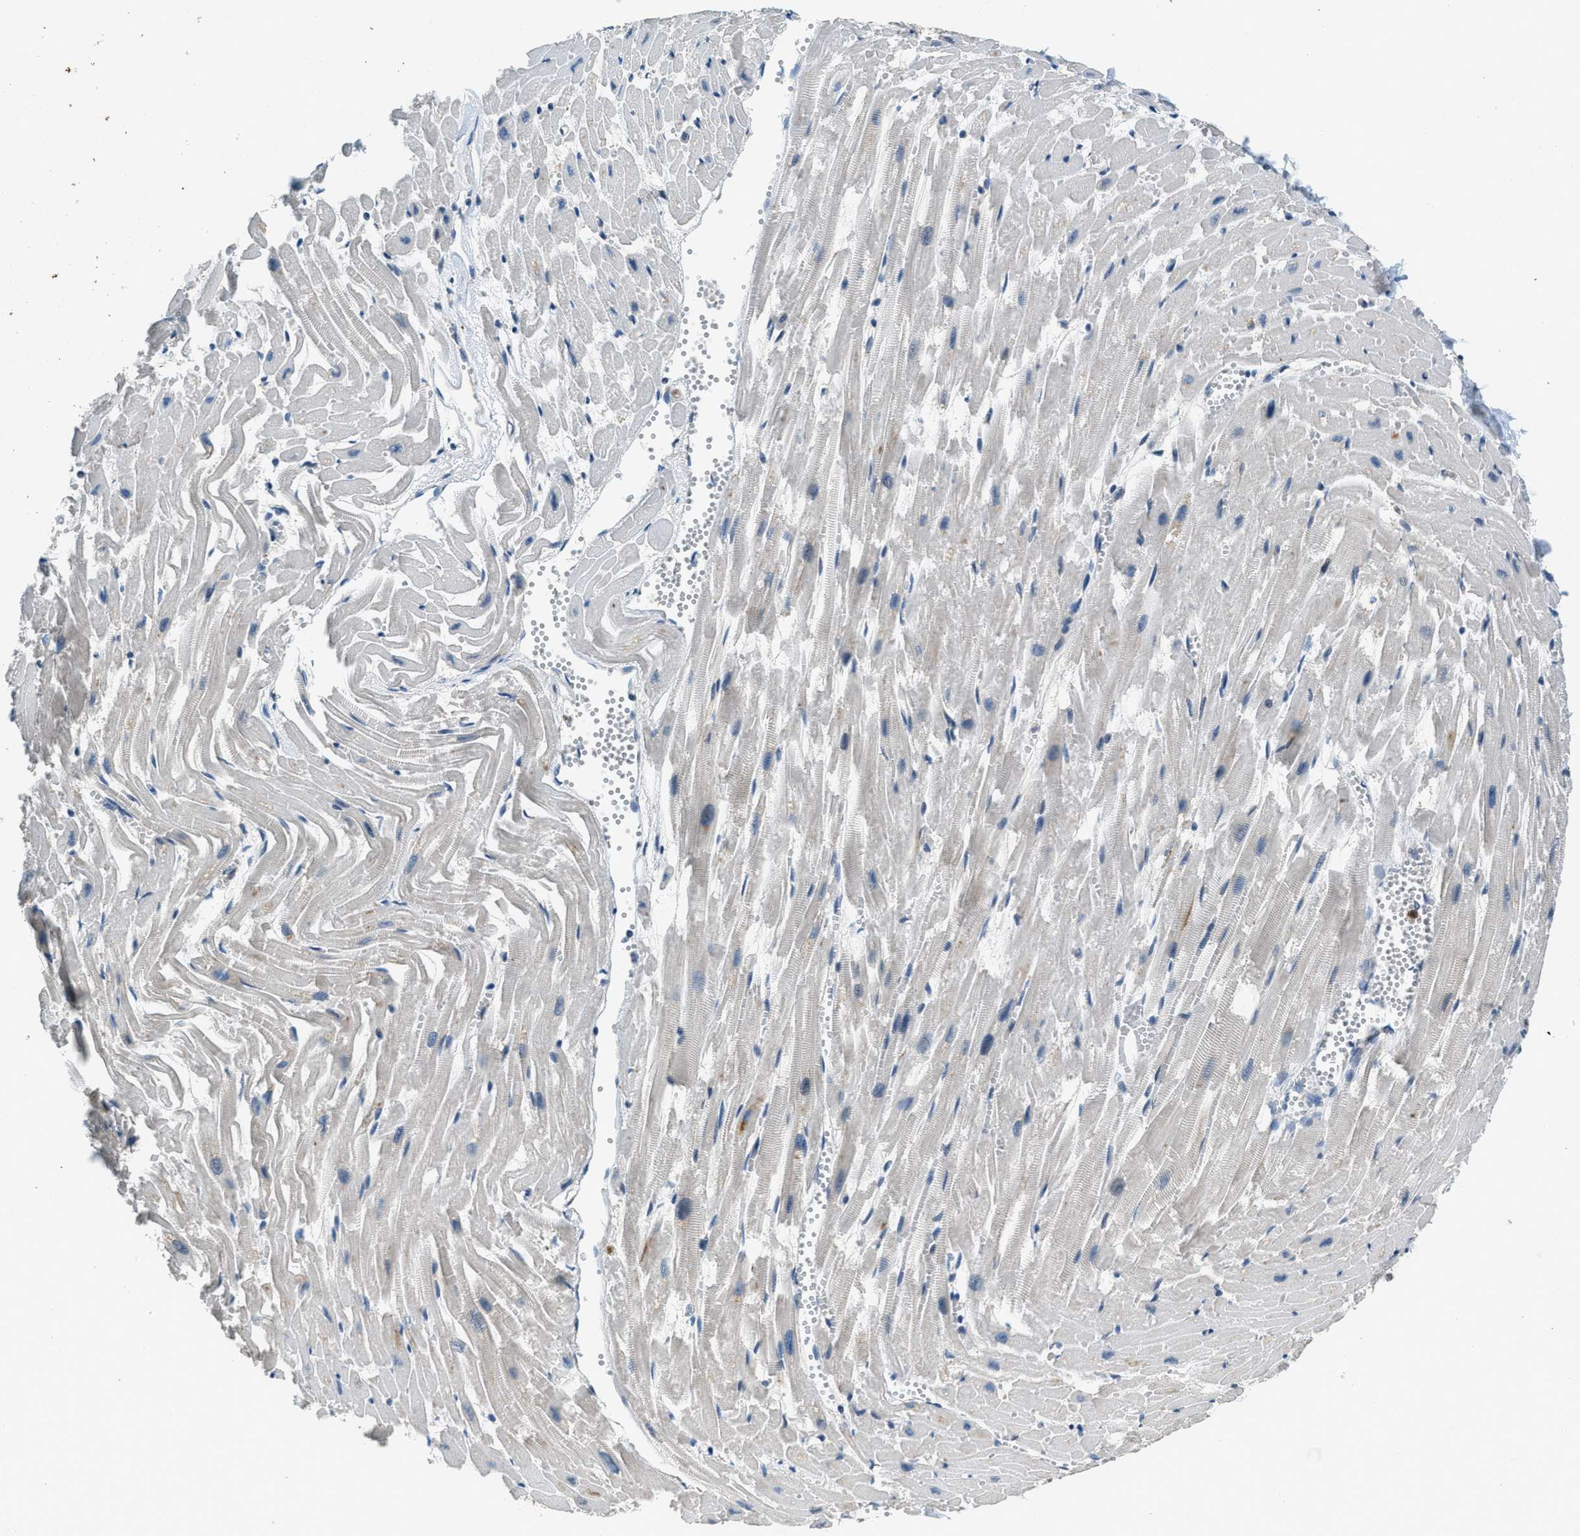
{"staining": {"intensity": "negative", "quantity": "none", "location": "none"}, "tissue": "heart muscle", "cell_type": "Cardiomyocytes", "image_type": "normal", "snomed": [{"axis": "morphology", "description": "Normal tissue, NOS"}, {"axis": "topography", "description": "Heart"}], "caption": "The histopathology image displays no significant expression in cardiomyocytes of heart muscle.", "gene": "HERC2", "patient": {"sex": "female", "age": 19}}